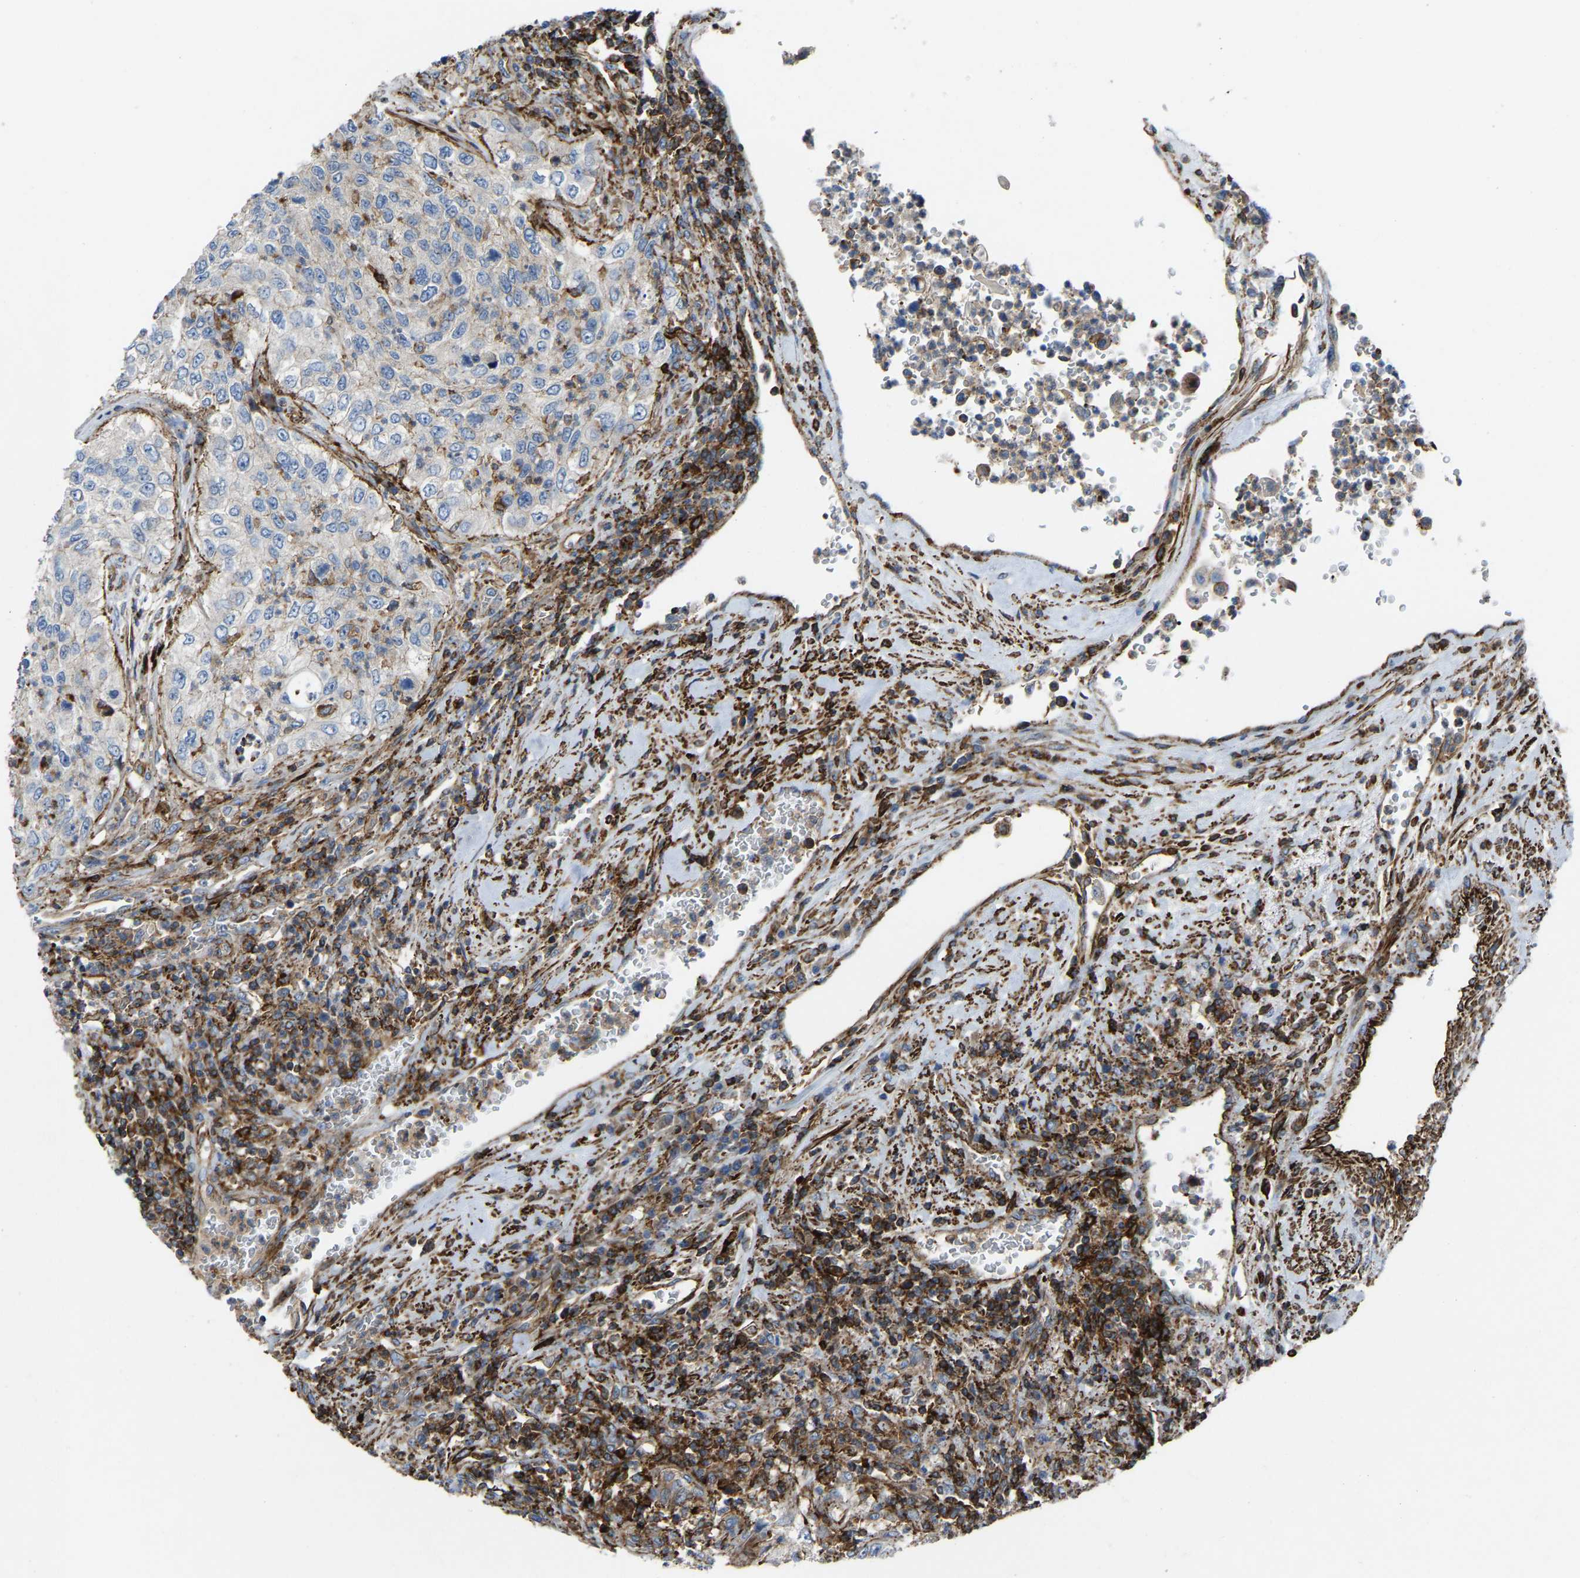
{"staining": {"intensity": "negative", "quantity": "none", "location": "none"}, "tissue": "urothelial cancer", "cell_type": "Tumor cells", "image_type": "cancer", "snomed": [{"axis": "morphology", "description": "Urothelial carcinoma, High grade"}, {"axis": "topography", "description": "Urinary bladder"}], "caption": "The image displays no staining of tumor cells in high-grade urothelial carcinoma. (DAB immunohistochemistry (IHC) with hematoxylin counter stain).", "gene": "AGPAT2", "patient": {"sex": "female", "age": 60}}